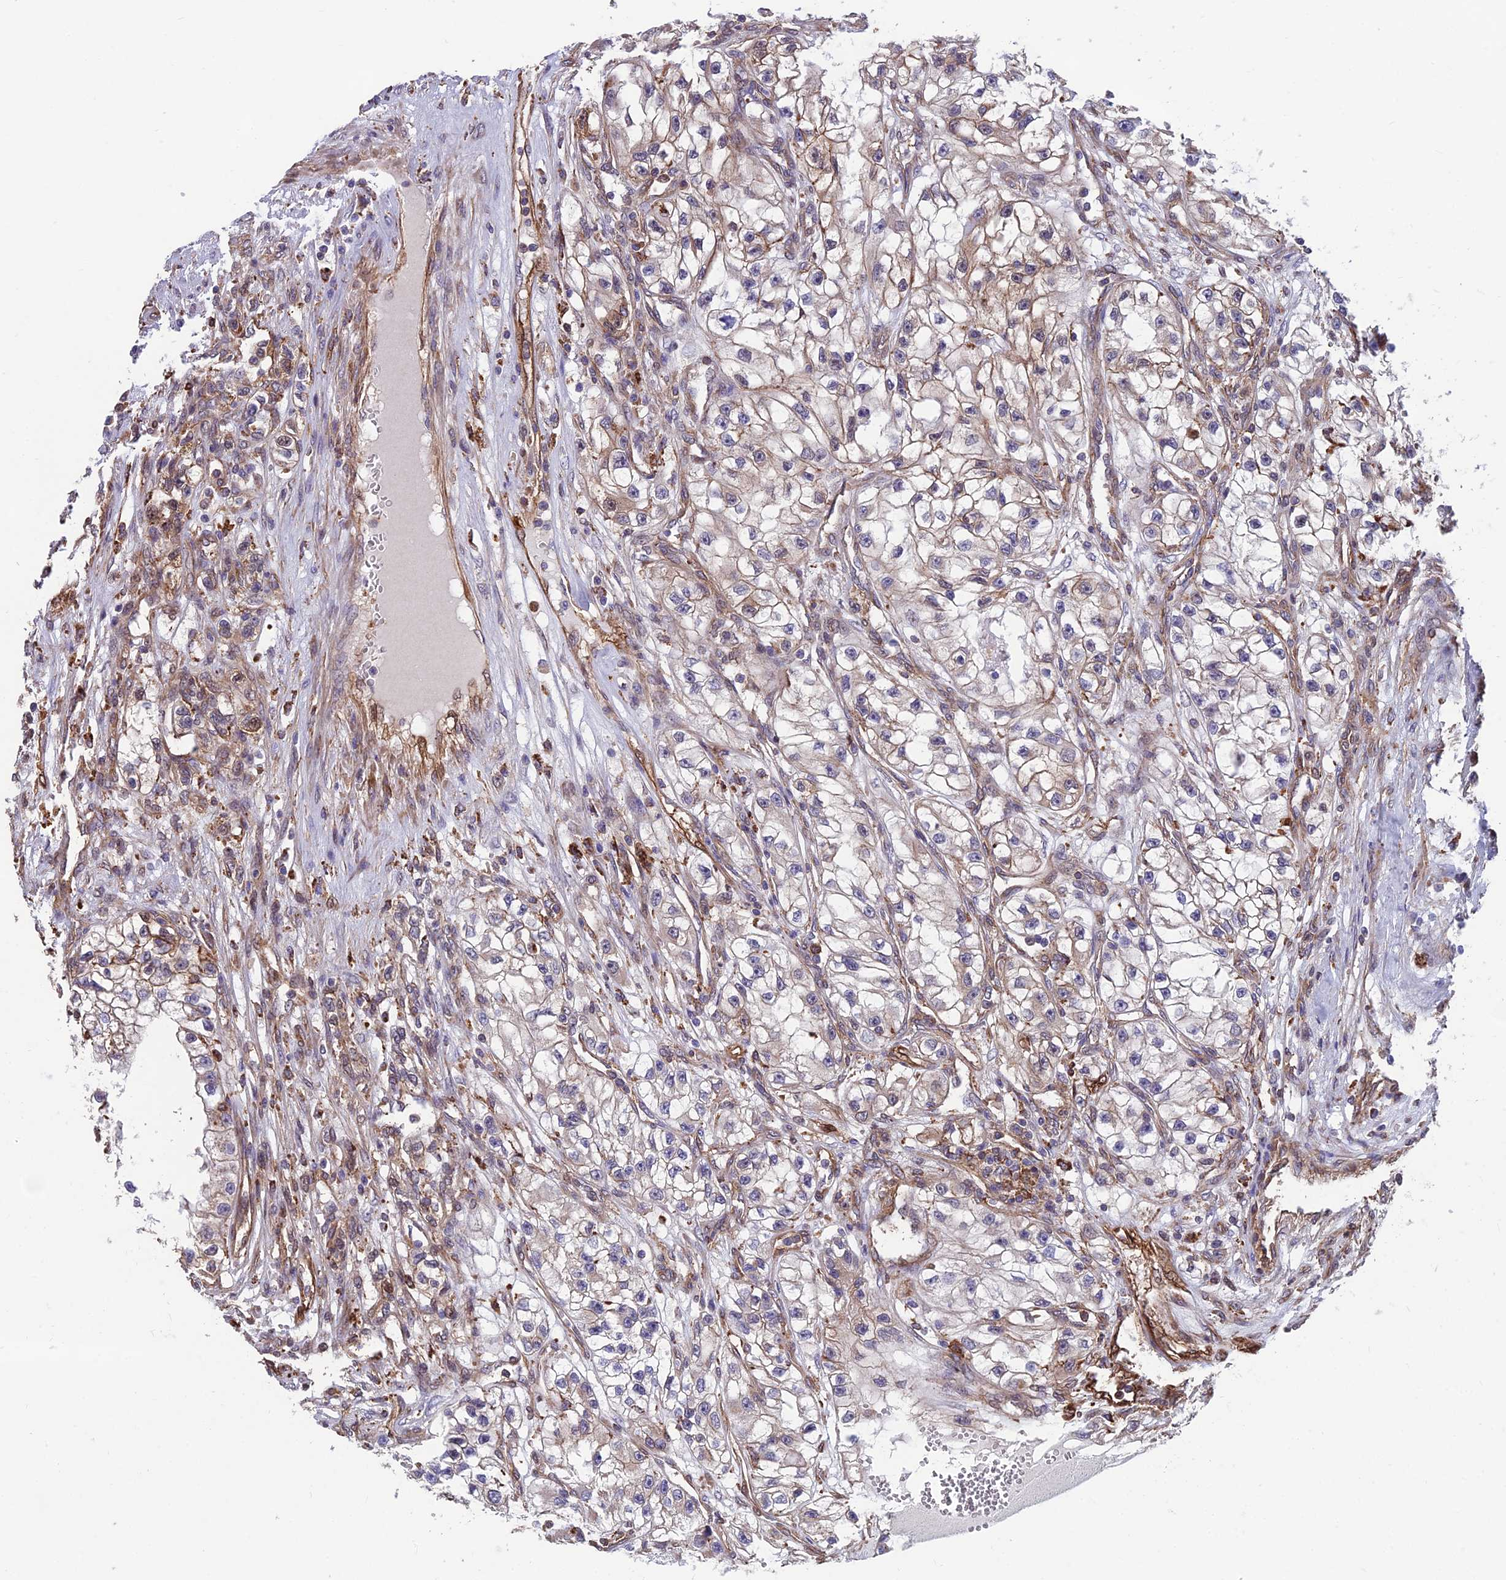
{"staining": {"intensity": "weak", "quantity": "25%-75%", "location": "cytoplasmic/membranous"}, "tissue": "renal cancer", "cell_type": "Tumor cells", "image_type": "cancer", "snomed": [{"axis": "morphology", "description": "Adenocarcinoma, NOS"}, {"axis": "topography", "description": "Kidney"}], "caption": "High-magnification brightfield microscopy of renal cancer (adenocarcinoma) stained with DAB (3,3'-diaminobenzidine) (brown) and counterstained with hematoxylin (blue). tumor cells exhibit weak cytoplasmic/membranous staining is seen in approximately25%-75% of cells.", "gene": "RTN4RL1", "patient": {"sex": "female", "age": 57}}